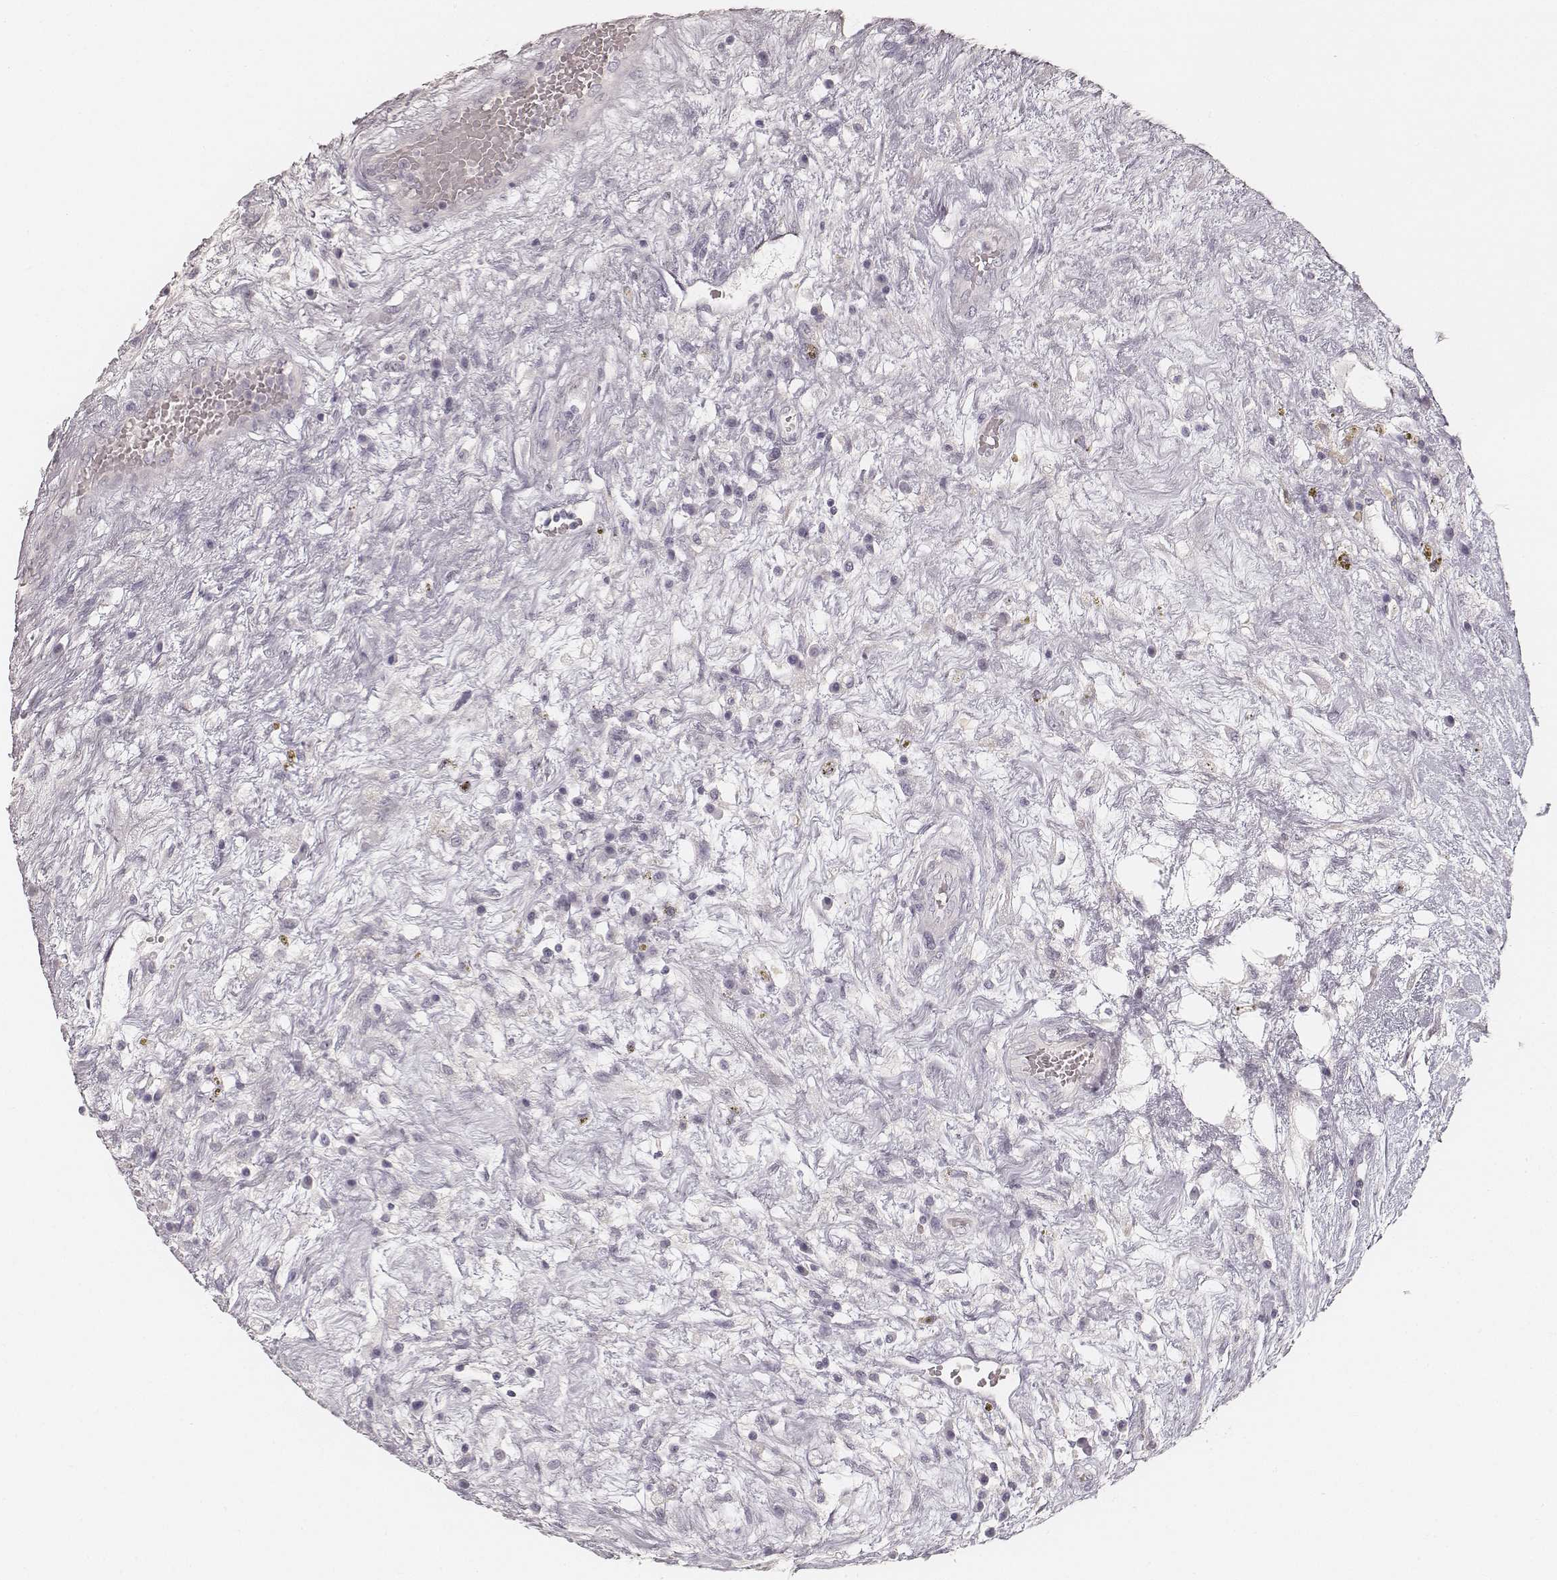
{"staining": {"intensity": "negative", "quantity": "none", "location": "none"}, "tissue": "testis cancer", "cell_type": "Tumor cells", "image_type": "cancer", "snomed": [{"axis": "morphology", "description": "Normal tissue, NOS"}, {"axis": "morphology", "description": "Carcinoma, Embryonal, NOS"}, {"axis": "topography", "description": "Testis"}], "caption": "Embryonal carcinoma (testis) was stained to show a protein in brown. There is no significant expression in tumor cells.", "gene": "HNF4G", "patient": {"sex": "male", "age": 32}}